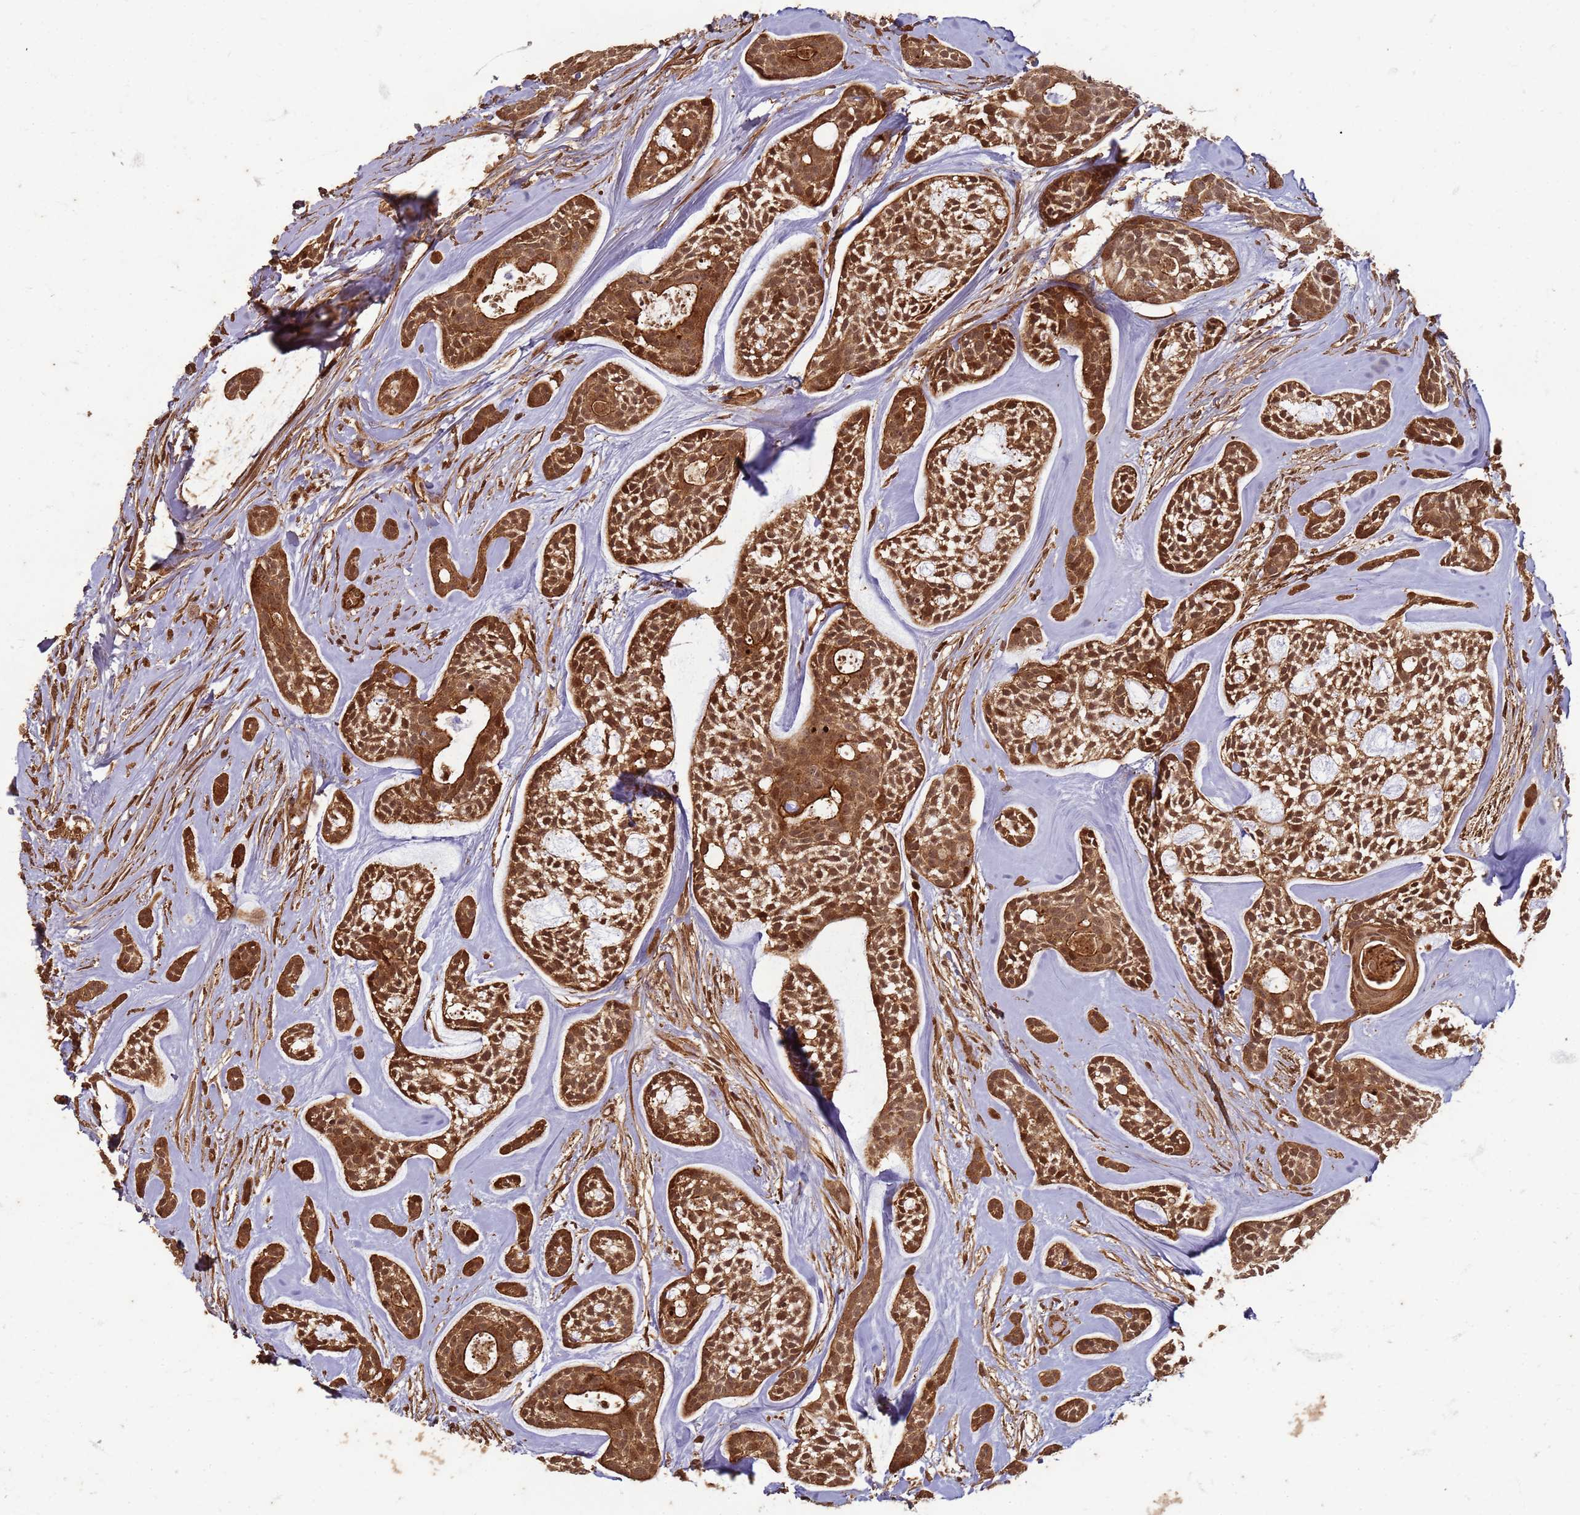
{"staining": {"intensity": "strong", "quantity": ">75%", "location": "cytoplasmic/membranous,nuclear"}, "tissue": "head and neck cancer", "cell_type": "Tumor cells", "image_type": "cancer", "snomed": [{"axis": "morphology", "description": "Adenocarcinoma, NOS"}, {"axis": "topography", "description": "Subcutis"}, {"axis": "topography", "description": "Head-Neck"}], "caption": "Adenocarcinoma (head and neck) was stained to show a protein in brown. There is high levels of strong cytoplasmic/membranous and nuclear staining in approximately >75% of tumor cells. (brown staining indicates protein expression, while blue staining denotes nuclei).", "gene": "KIF26A", "patient": {"sex": "female", "age": 73}}